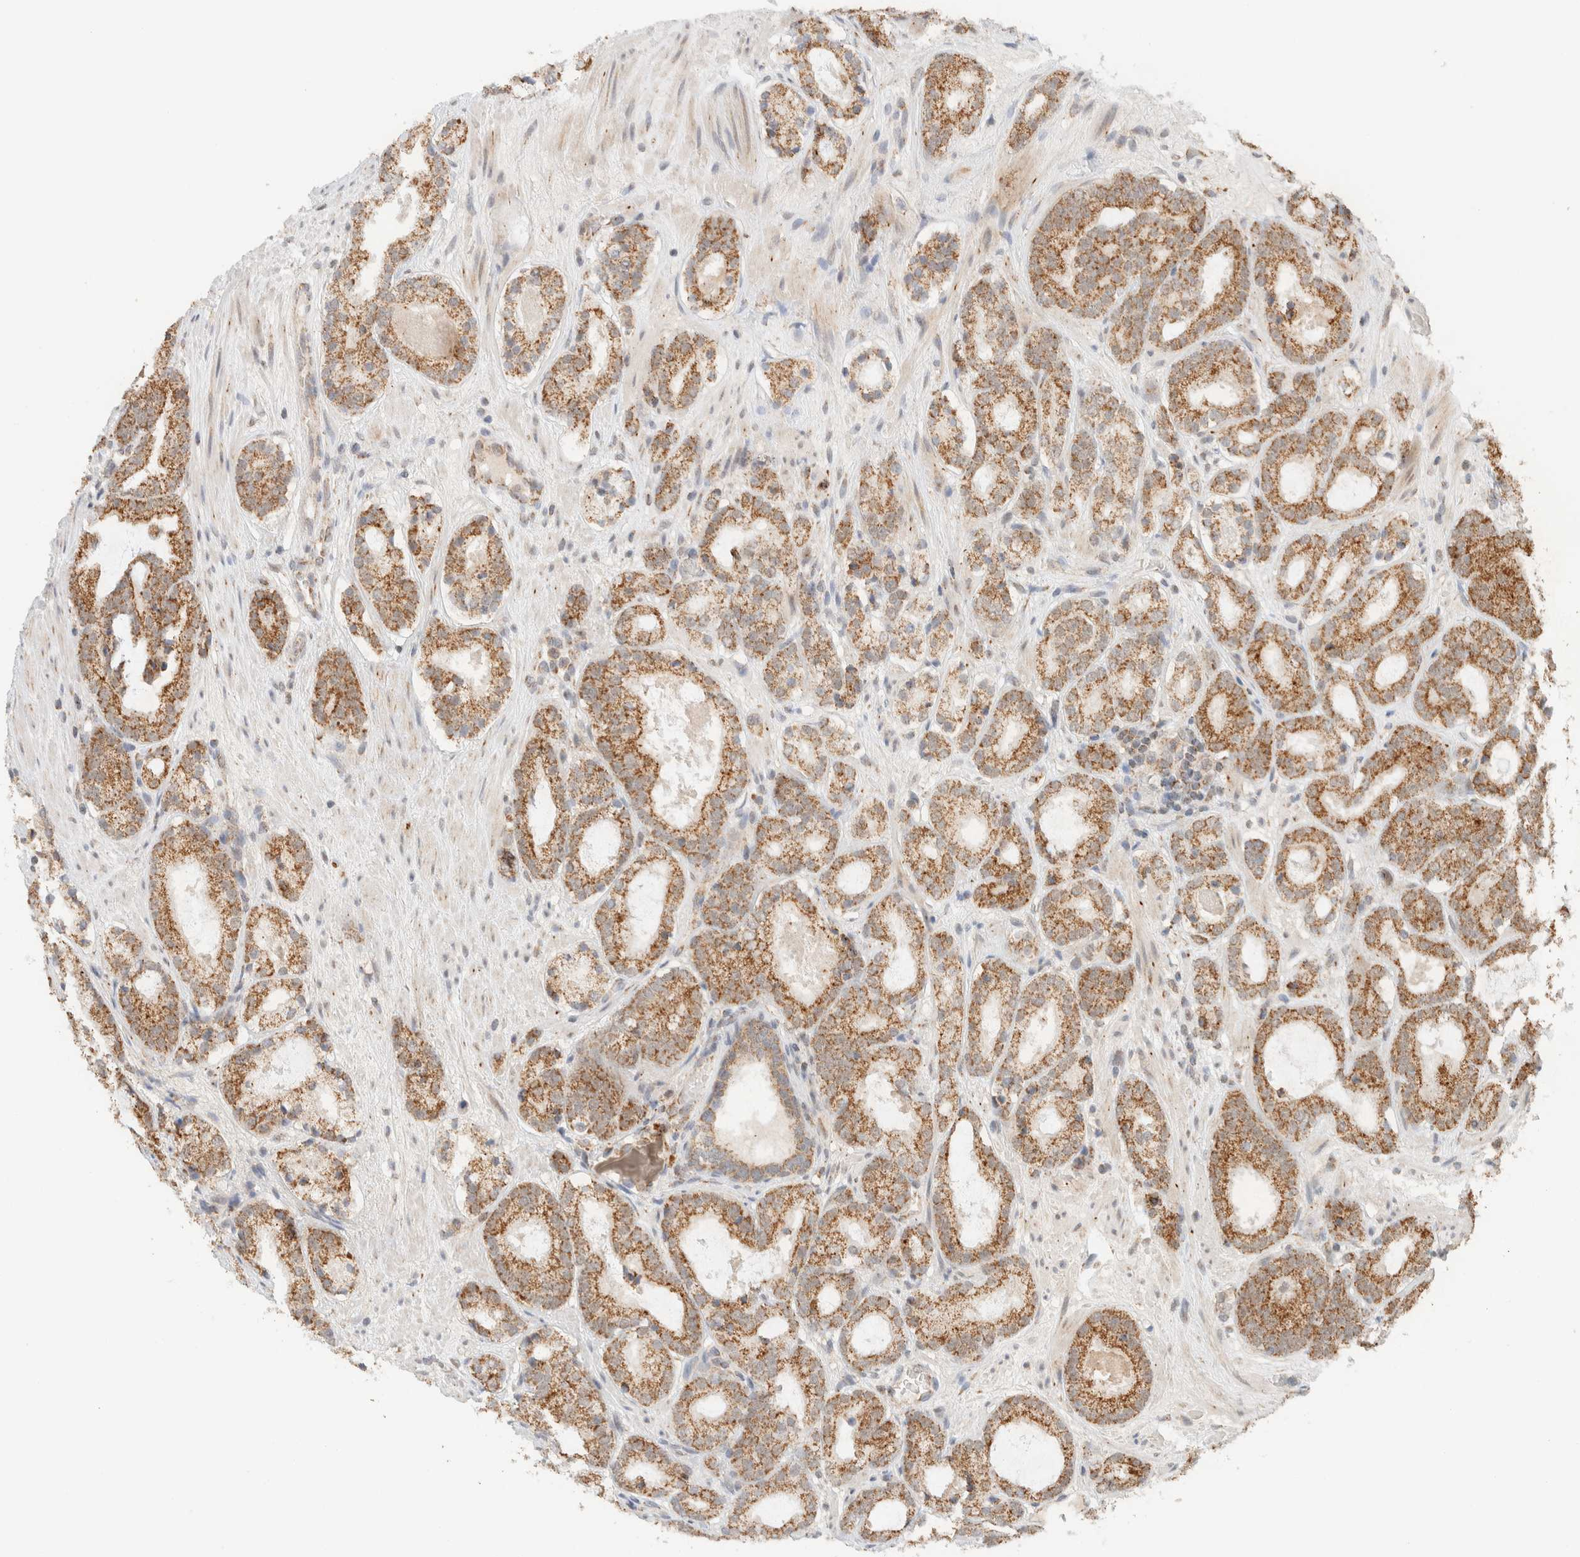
{"staining": {"intensity": "strong", "quantity": ">75%", "location": "cytoplasmic/membranous"}, "tissue": "prostate cancer", "cell_type": "Tumor cells", "image_type": "cancer", "snomed": [{"axis": "morphology", "description": "Adenocarcinoma, Low grade"}, {"axis": "topography", "description": "Prostate"}], "caption": "Strong cytoplasmic/membranous protein positivity is appreciated in approximately >75% of tumor cells in prostate adenocarcinoma (low-grade).", "gene": "MRPL41", "patient": {"sex": "male", "age": 69}}